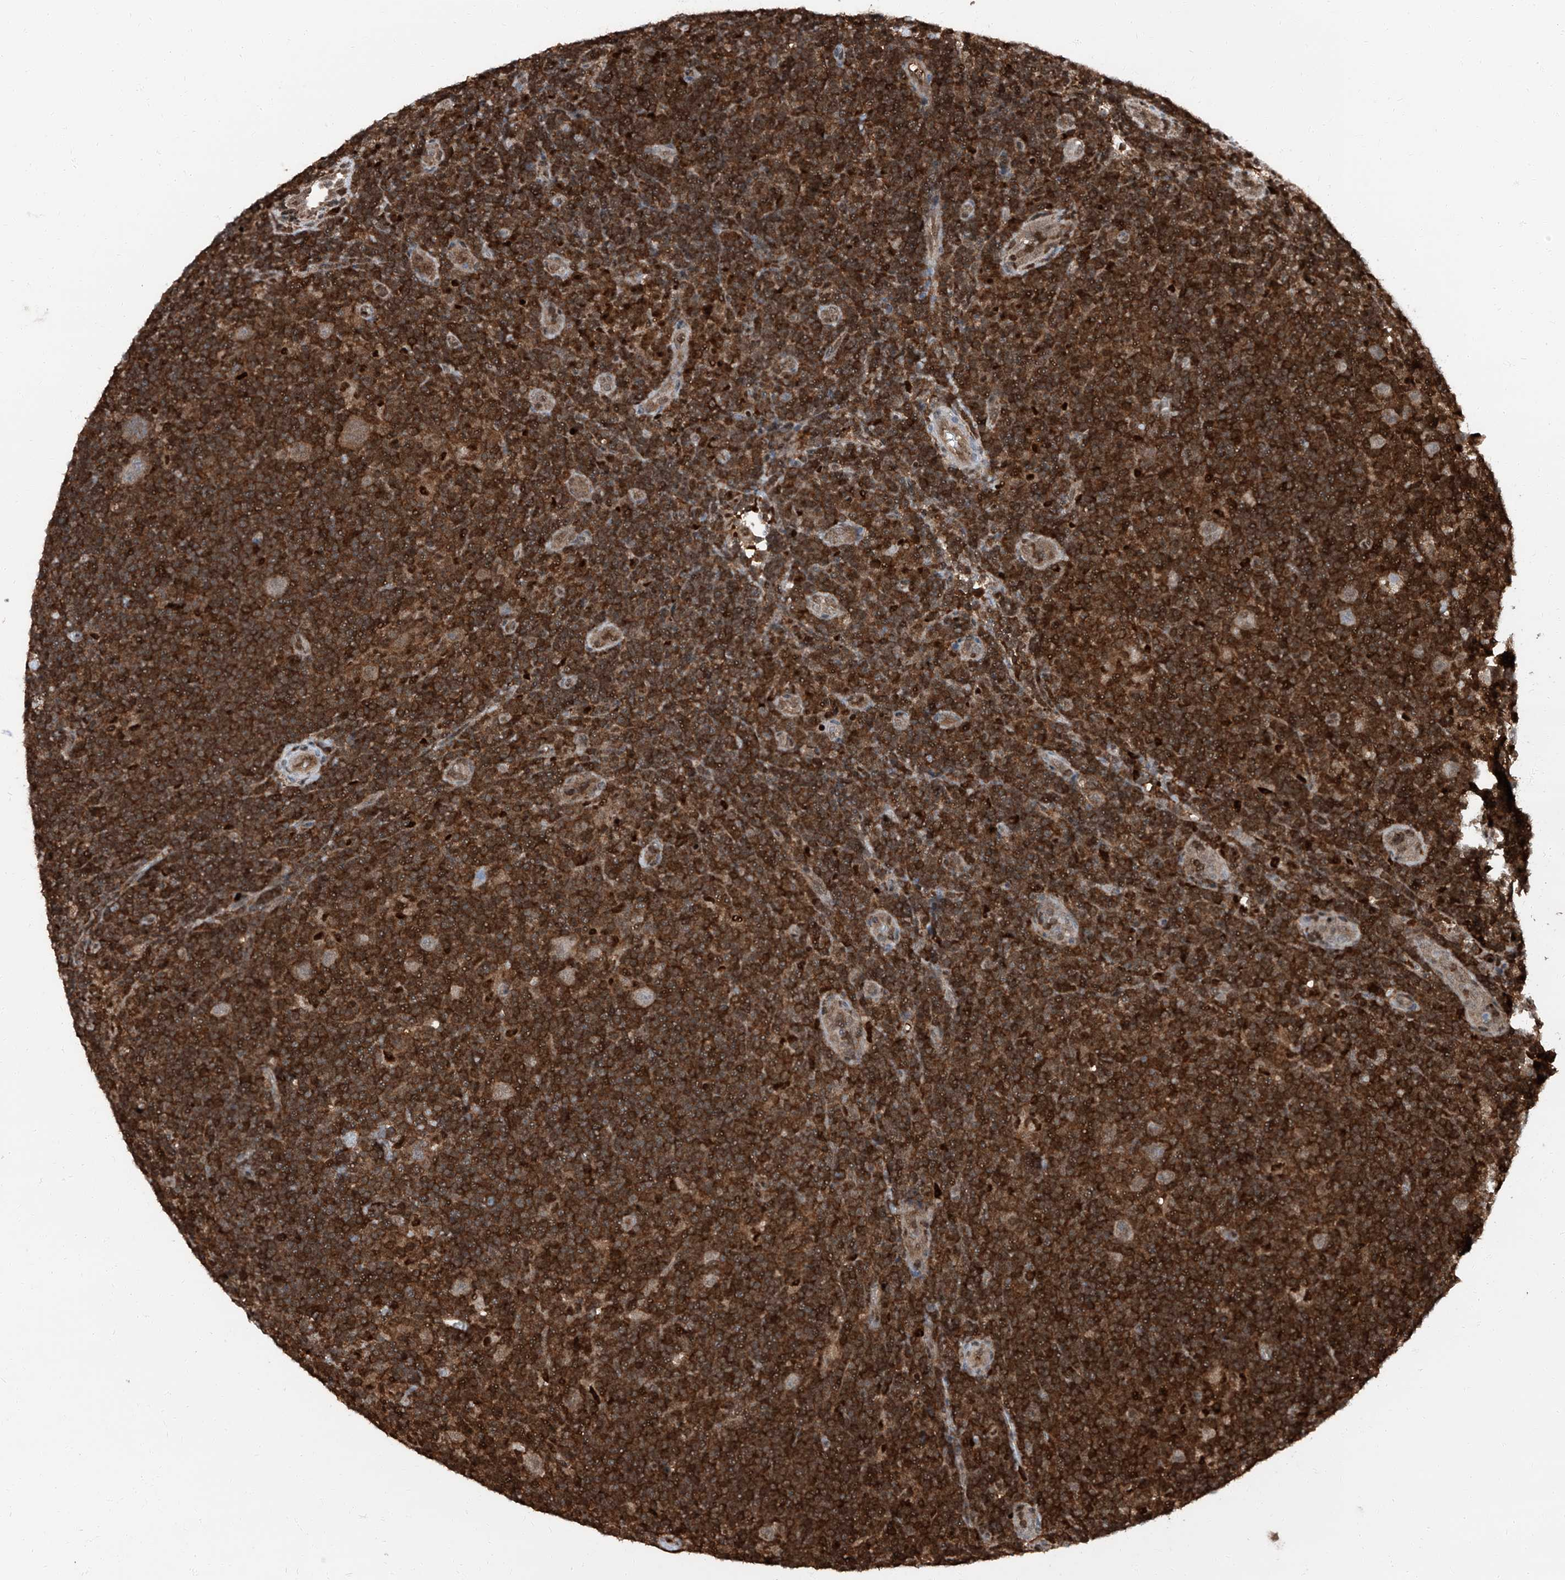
{"staining": {"intensity": "weak", "quantity": "25%-75%", "location": "cytoplasmic/membranous"}, "tissue": "lymphoma", "cell_type": "Tumor cells", "image_type": "cancer", "snomed": [{"axis": "morphology", "description": "Hodgkin's disease, NOS"}, {"axis": "topography", "description": "Lymph node"}], "caption": "Hodgkin's disease stained with a brown dye displays weak cytoplasmic/membranous positive expression in about 25%-75% of tumor cells.", "gene": "PSMB10", "patient": {"sex": "female", "age": 57}}